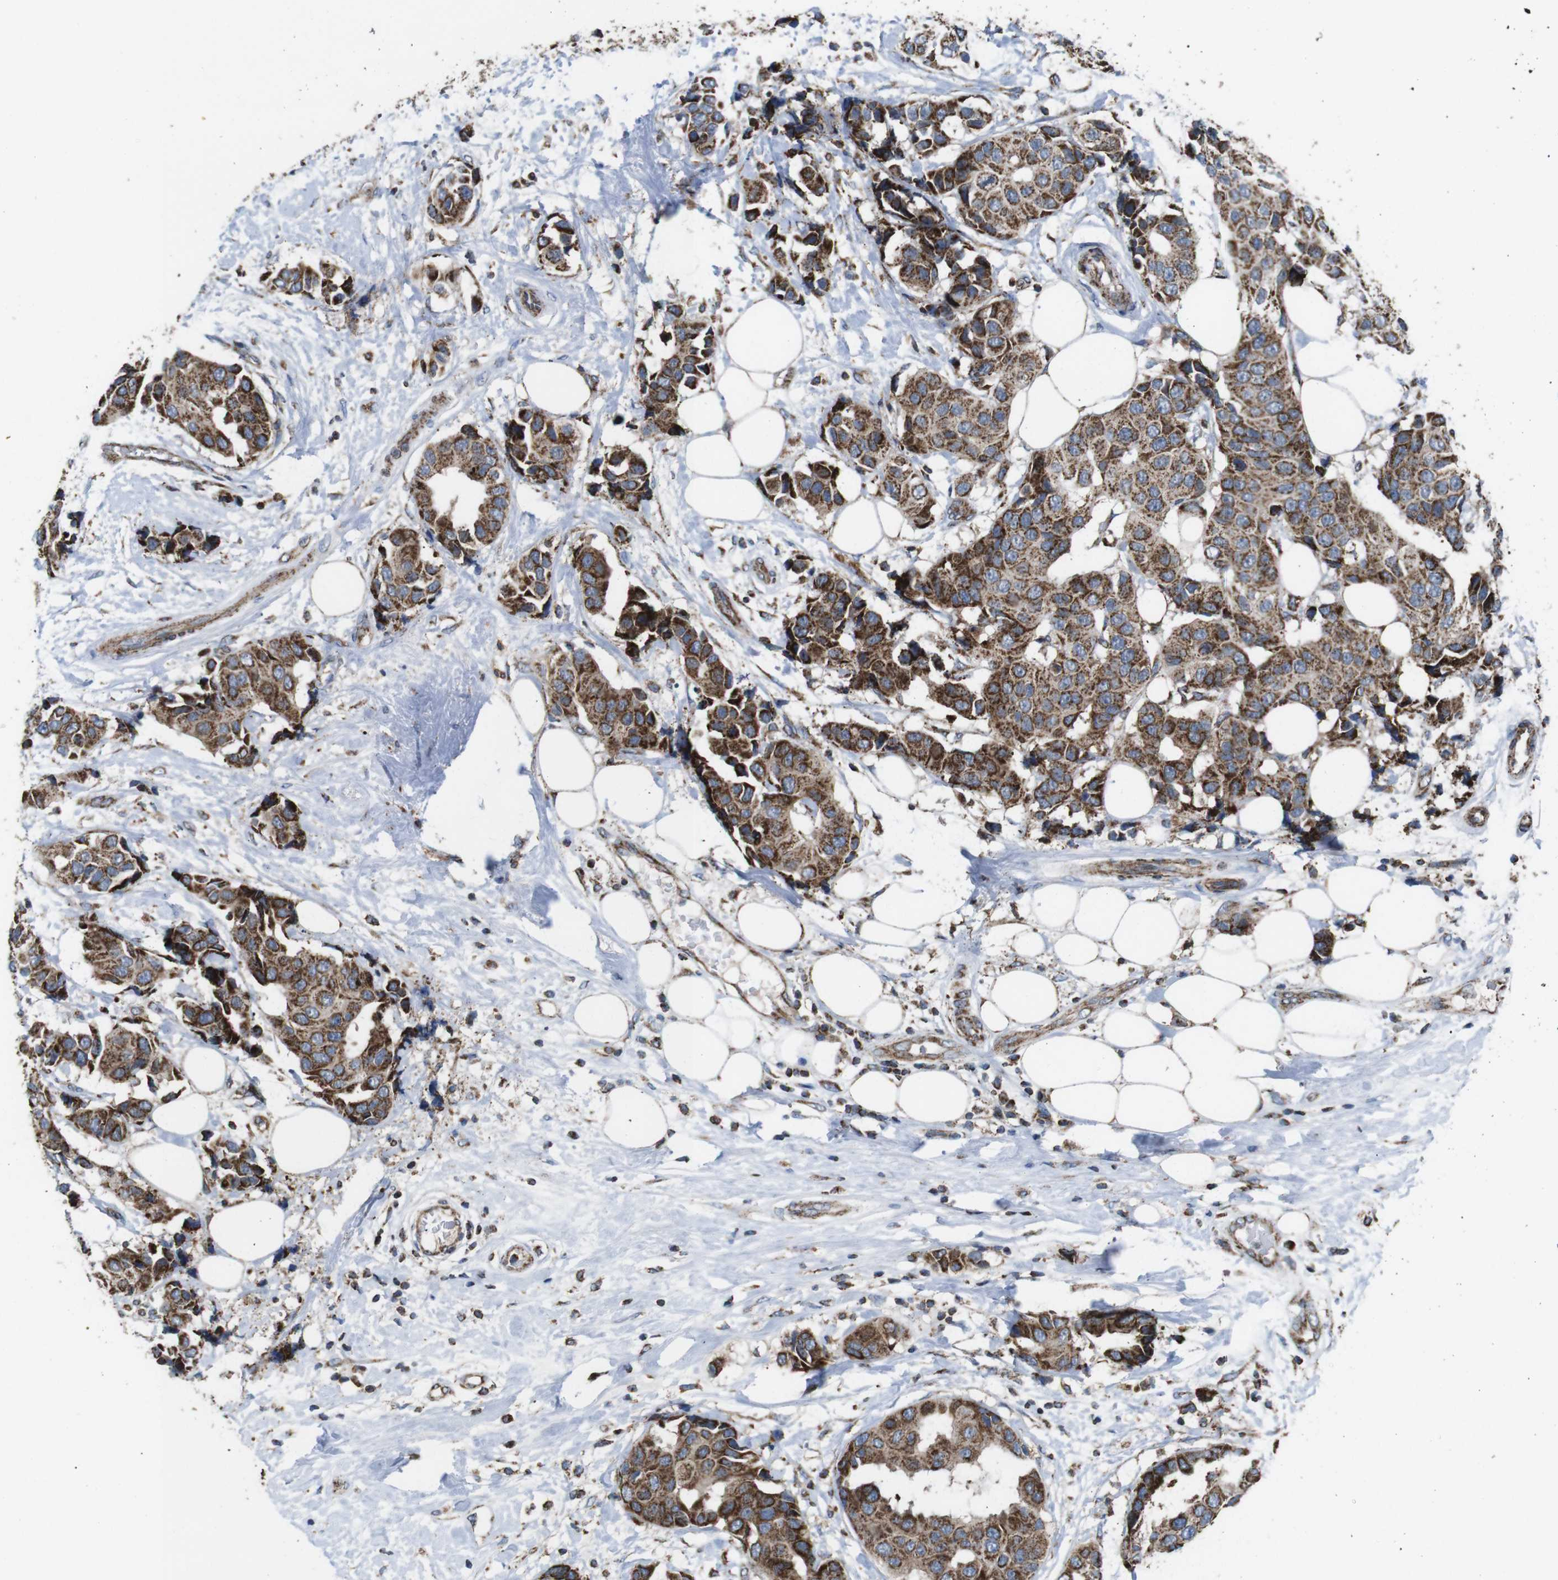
{"staining": {"intensity": "moderate", "quantity": ">75%", "location": "cytoplasmic/membranous"}, "tissue": "breast cancer", "cell_type": "Tumor cells", "image_type": "cancer", "snomed": [{"axis": "morphology", "description": "Normal tissue, NOS"}, {"axis": "morphology", "description": "Duct carcinoma"}, {"axis": "topography", "description": "Breast"}], "caption": "This photomicrograph displays breast cancer (intraductal carcinoma) stained with IHC to label a protein in brown. The cytoplasmic/membranous of tumor cells show moderate positivity for the protein. Nuclei are counter-stained blue.", "gene": "HK1", "patient": {"sex": "female", "age": 39}}